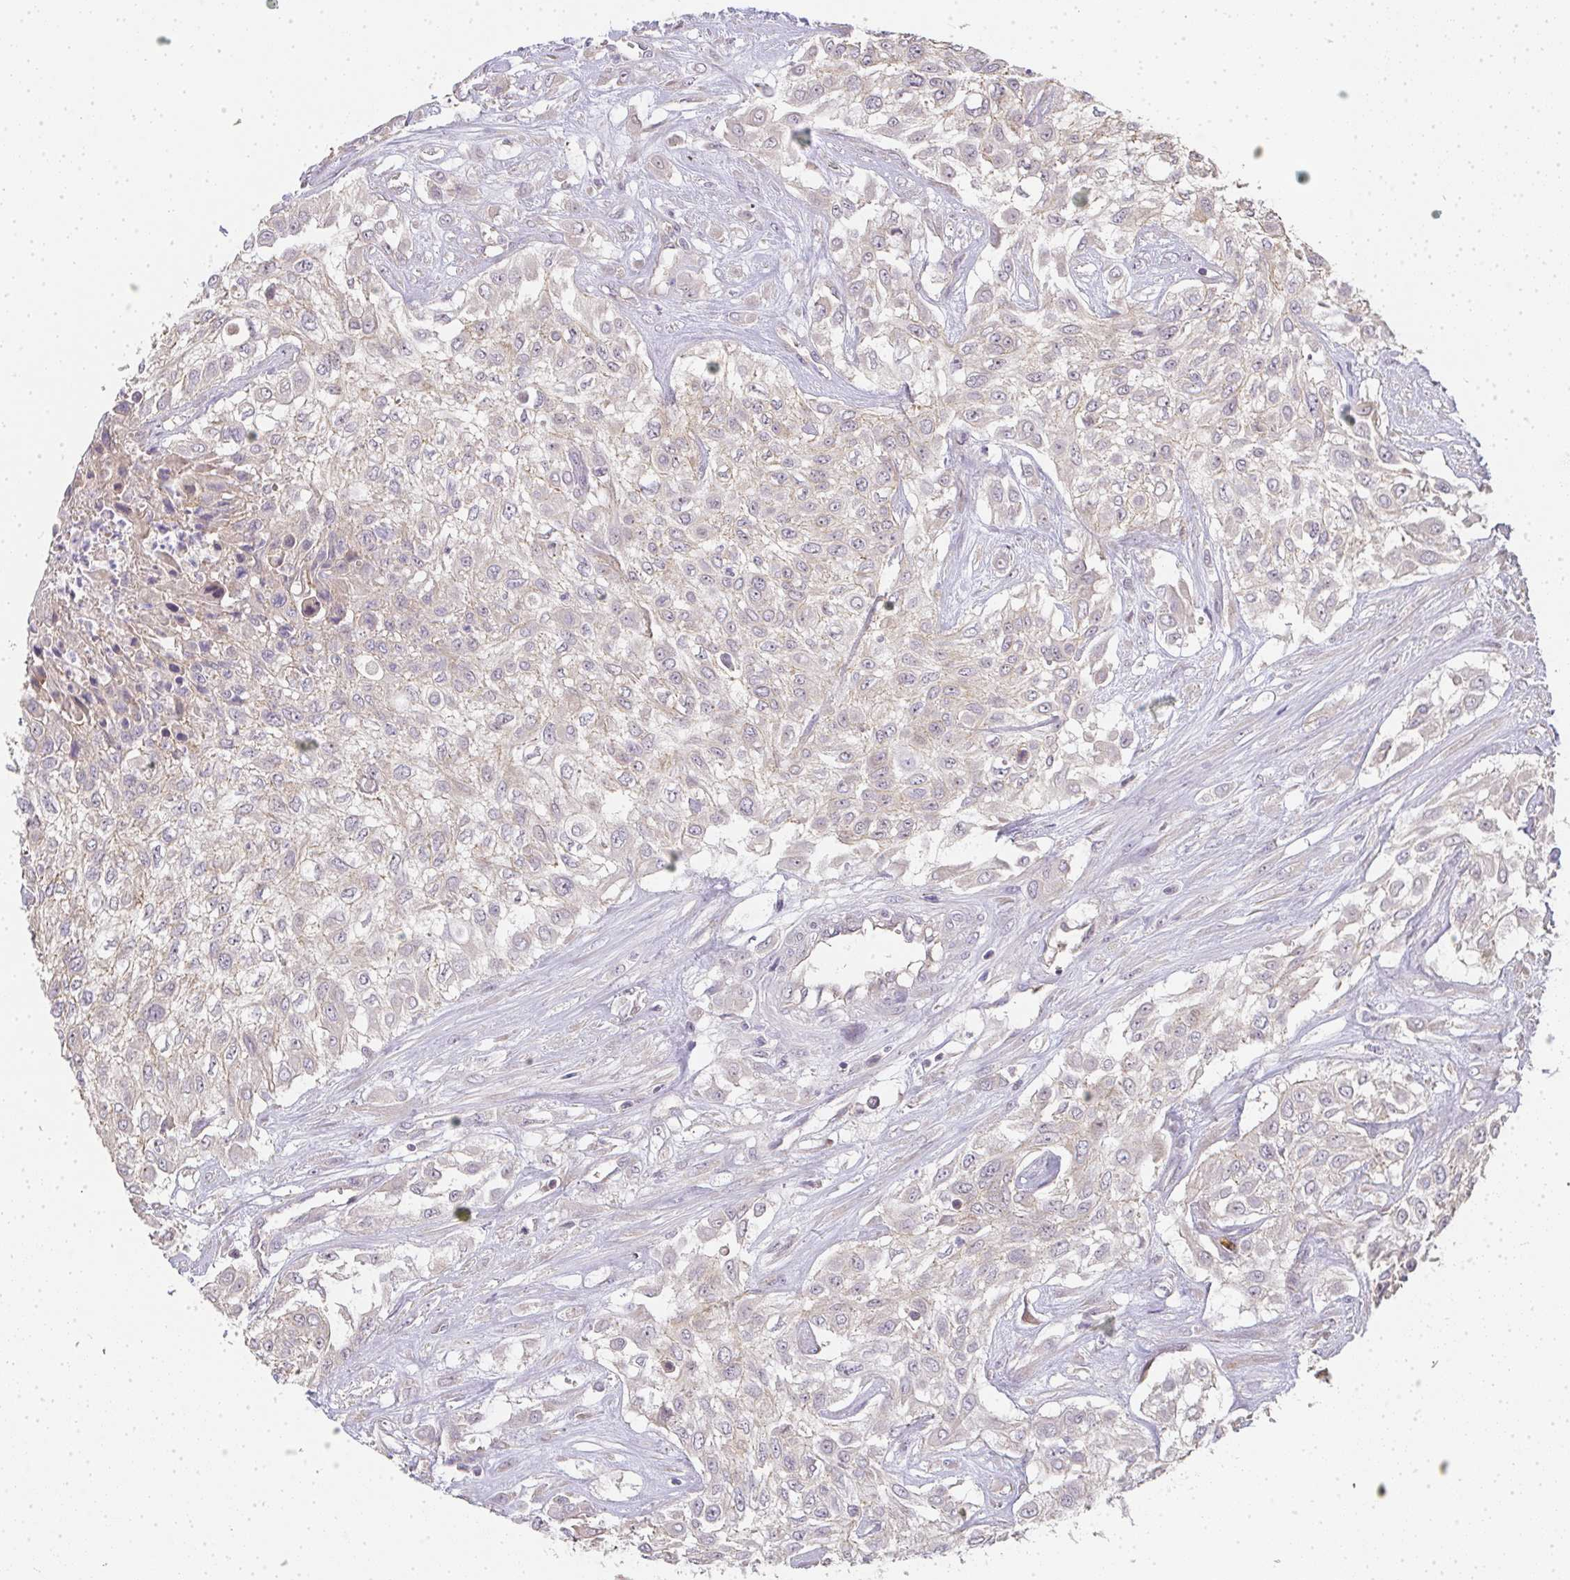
{"staining": {"intensity": "negative", "quantity": "none", "location": "none"}, "tissue": "urothelial cancer", "cell_type": "Tumor cells", "image_type": "cancer", "snomed": [{"axis": "morphology", "description": "Urothelial carcinoma, High grade"}, {"axis": "topography", "description": "Urinary bladder"}], "caption": "Immunohistochemical staining of human urothelial cancer shows no significant expression in tumor cells.", "gene": "SLC35B3", "patient": {"sex": "male", "age": 57}}